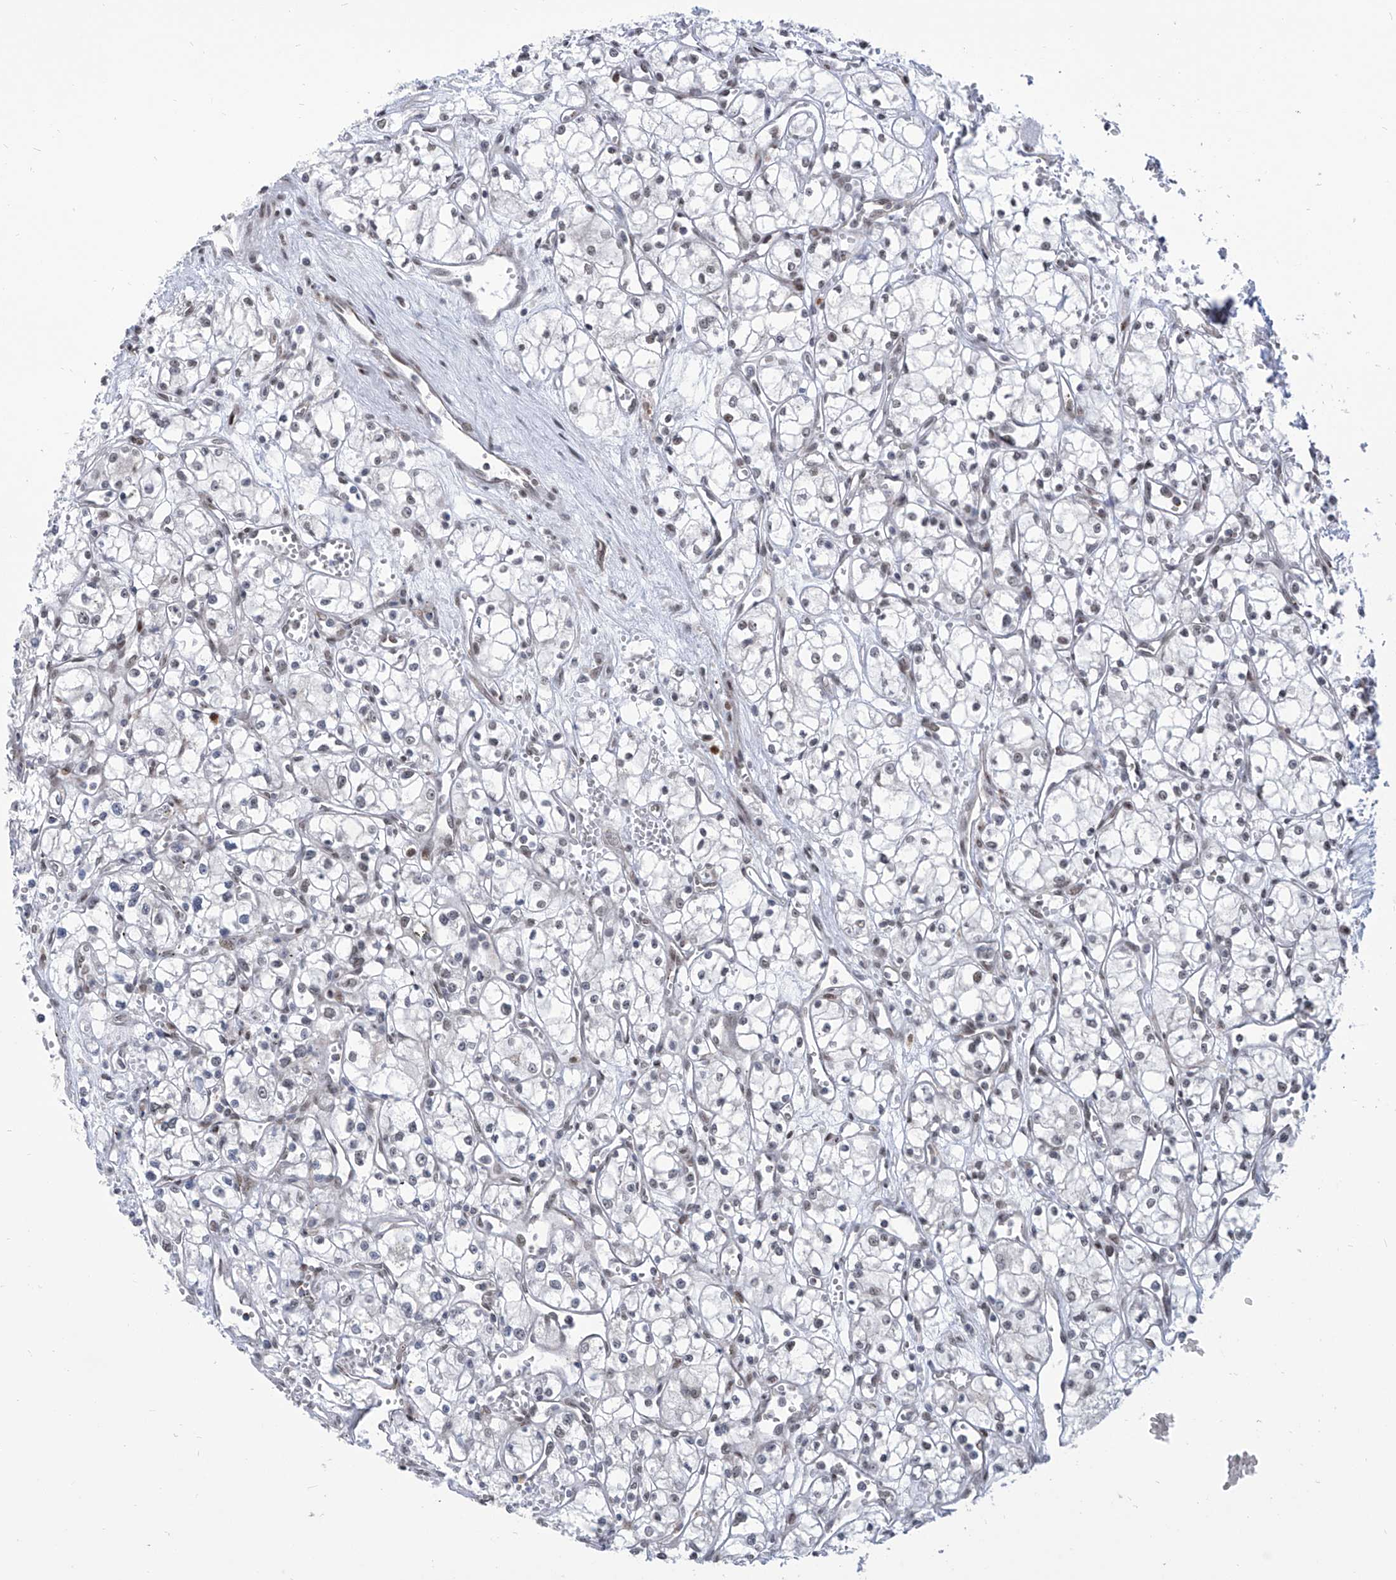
{"staining": {"intensity": "negative", "quantity": "none", "location": "none"}, "tissue": "renal cancer", "cell_type": "Tumor cells", "image_type": "cancer", "snomed": [{"axis": "morphology", "description": "Adenocarcinoma, NOS"}, {"axis": "topography", "description": "Kidney"}], "caption": "DAB immunohistochemical staining of renal cancer (adenocarcinoma) exhibits no significant expression in tumor cells. Brightfield microscopy of IHC stained with DAB (brown) and hematoxylin (blue), captured at high magnification.", "gene": "CEP290", "patient": {"sex": "male", "age": 59}}